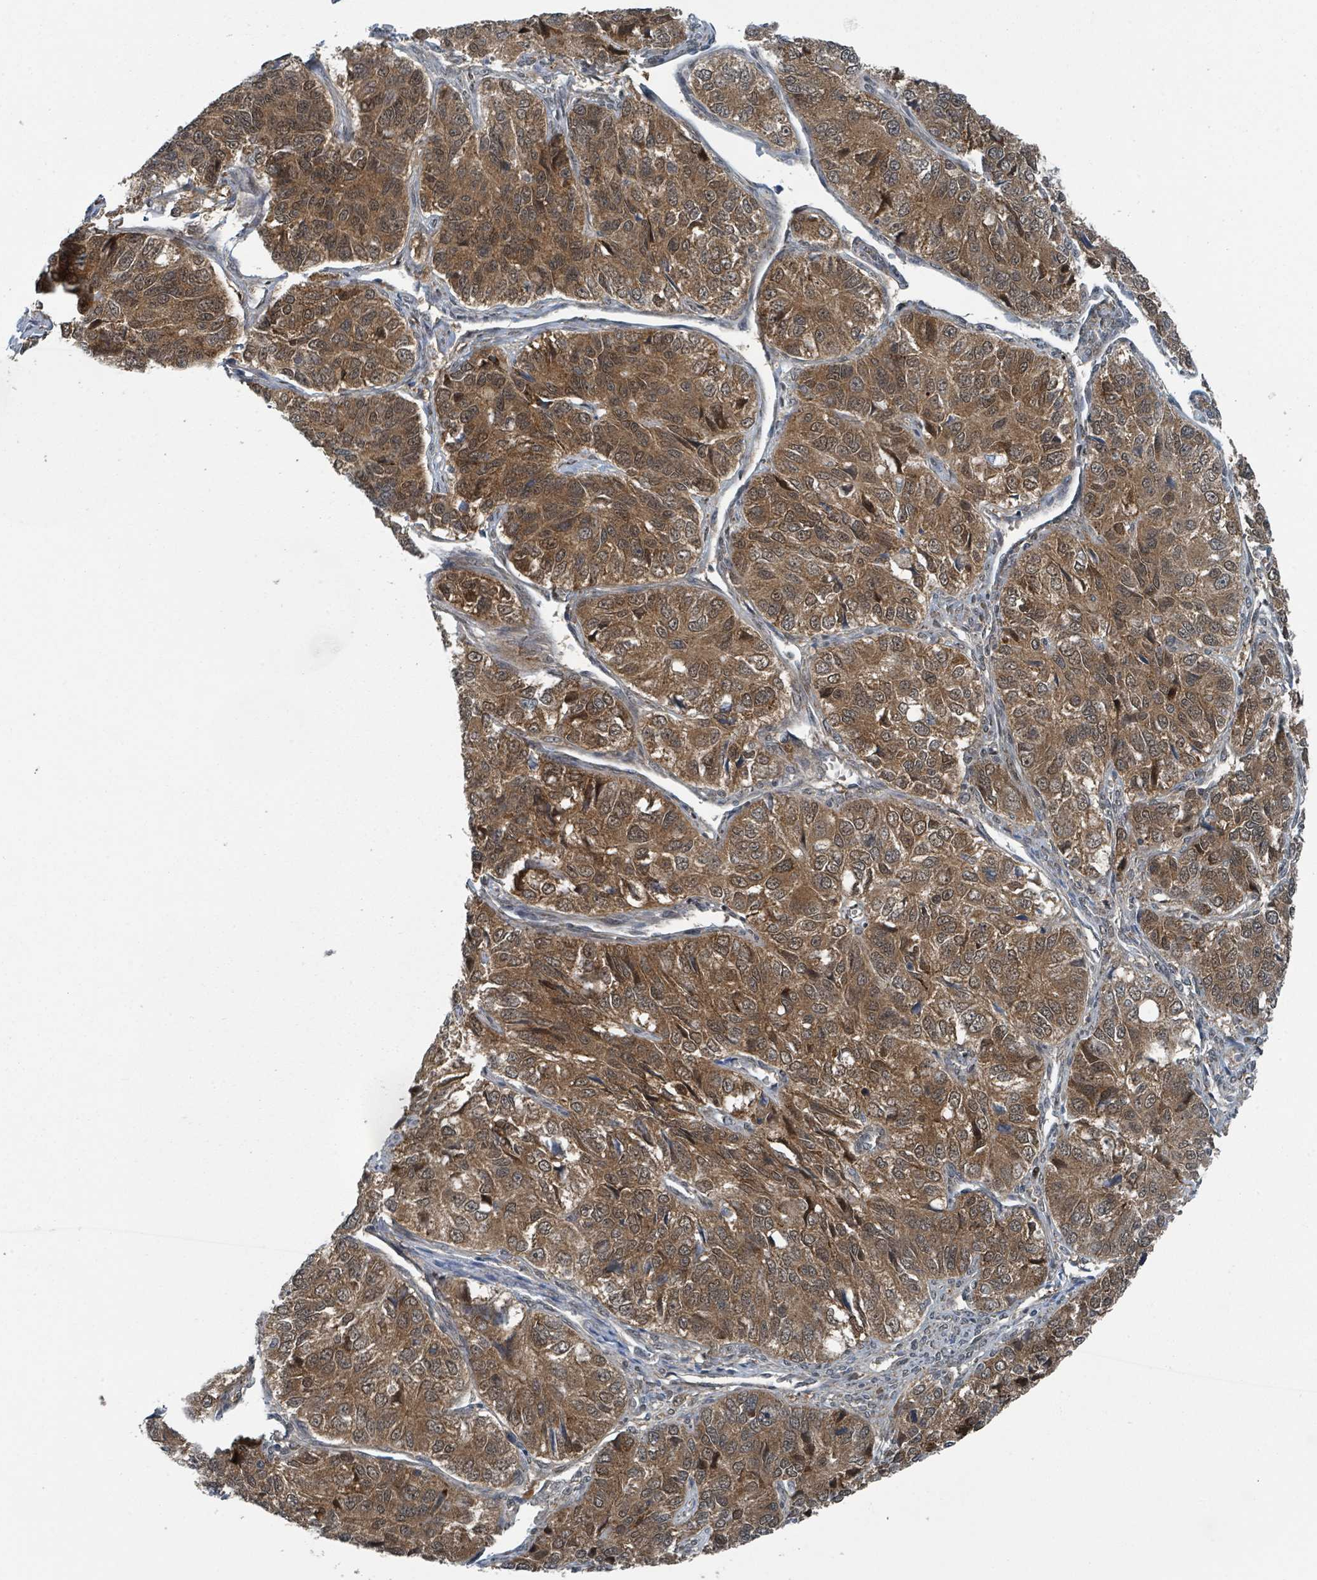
{"staining": {"intensity": "moderate", "quantity": ">75%", "location": "cytoplasmic/membranous,nuclear"}, "tissue": "ovarian cancer", "cell_type": "Tumor cells", "image_type": "cancer", "snomed": [{"axis": "morphology", "description": "Carcinoma, endometroid"}, {"axis": "topography", "description": "Ovary"}], "caption": "IHC (DAB) staining of ovarian cancer exhibits moderate cytoplasmic/membranous and nuclear protein expression in approximately >75% of tumor cells. (brown staining indicates protein expression, while blue staining denotes nuclei).", "gene": "GOLGA7", "patient": {"sex": "female", "age": 51}}